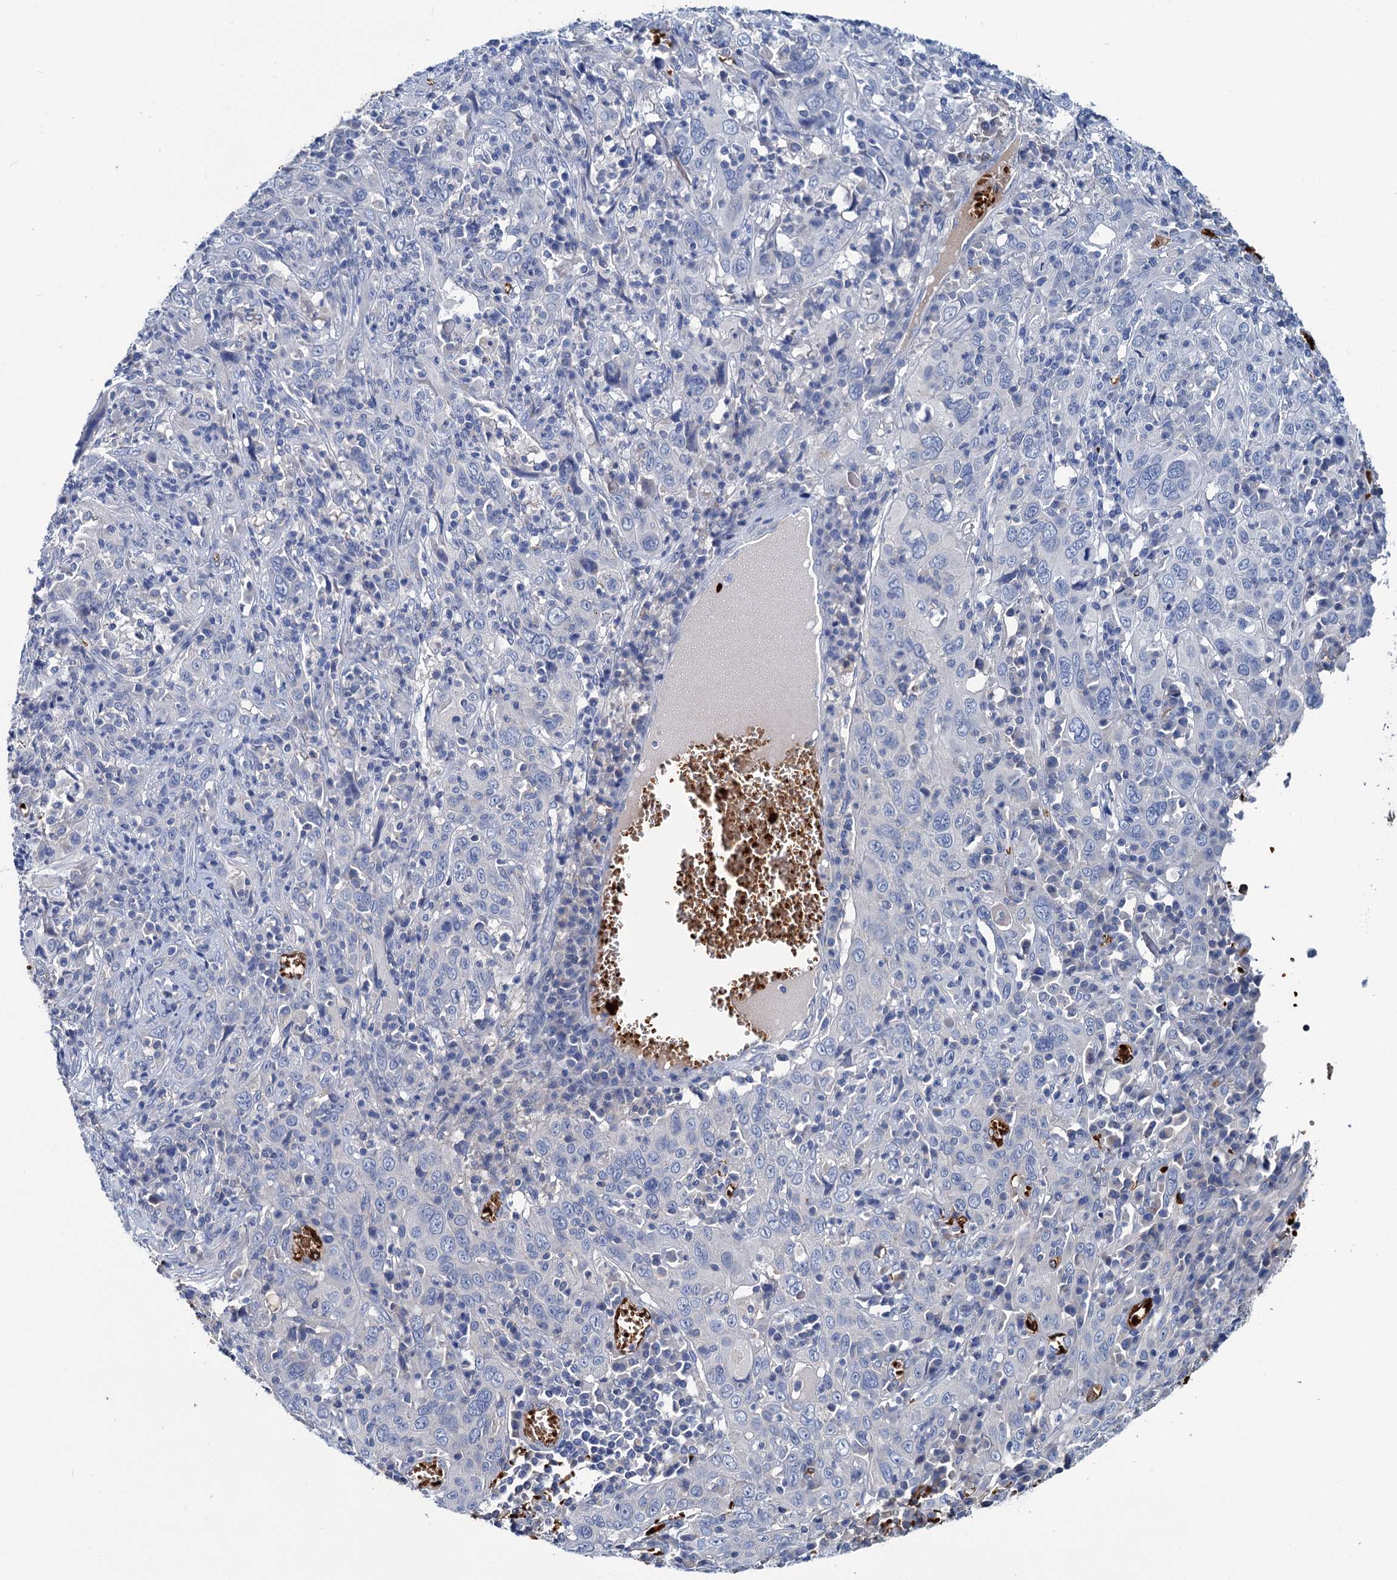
{"staining": {"intensity": "negative", "quantity": "none", "location": "none"}, "tissue": "cervical cancer", "cell_type": "Tumor cells", "image_type": "cancer", "snomed": [{"axis": "morphology", "description": "Squamous cell carcinoma, NOS"}, {"axis": "topography", "description": "Cervix"}], "caption": "The immunohistochemistry image has no significant positivity in tumor cells of cervical cancer tissue.", "gene": "ATG2A", "patient": {"sex": "female", "age": 46}}